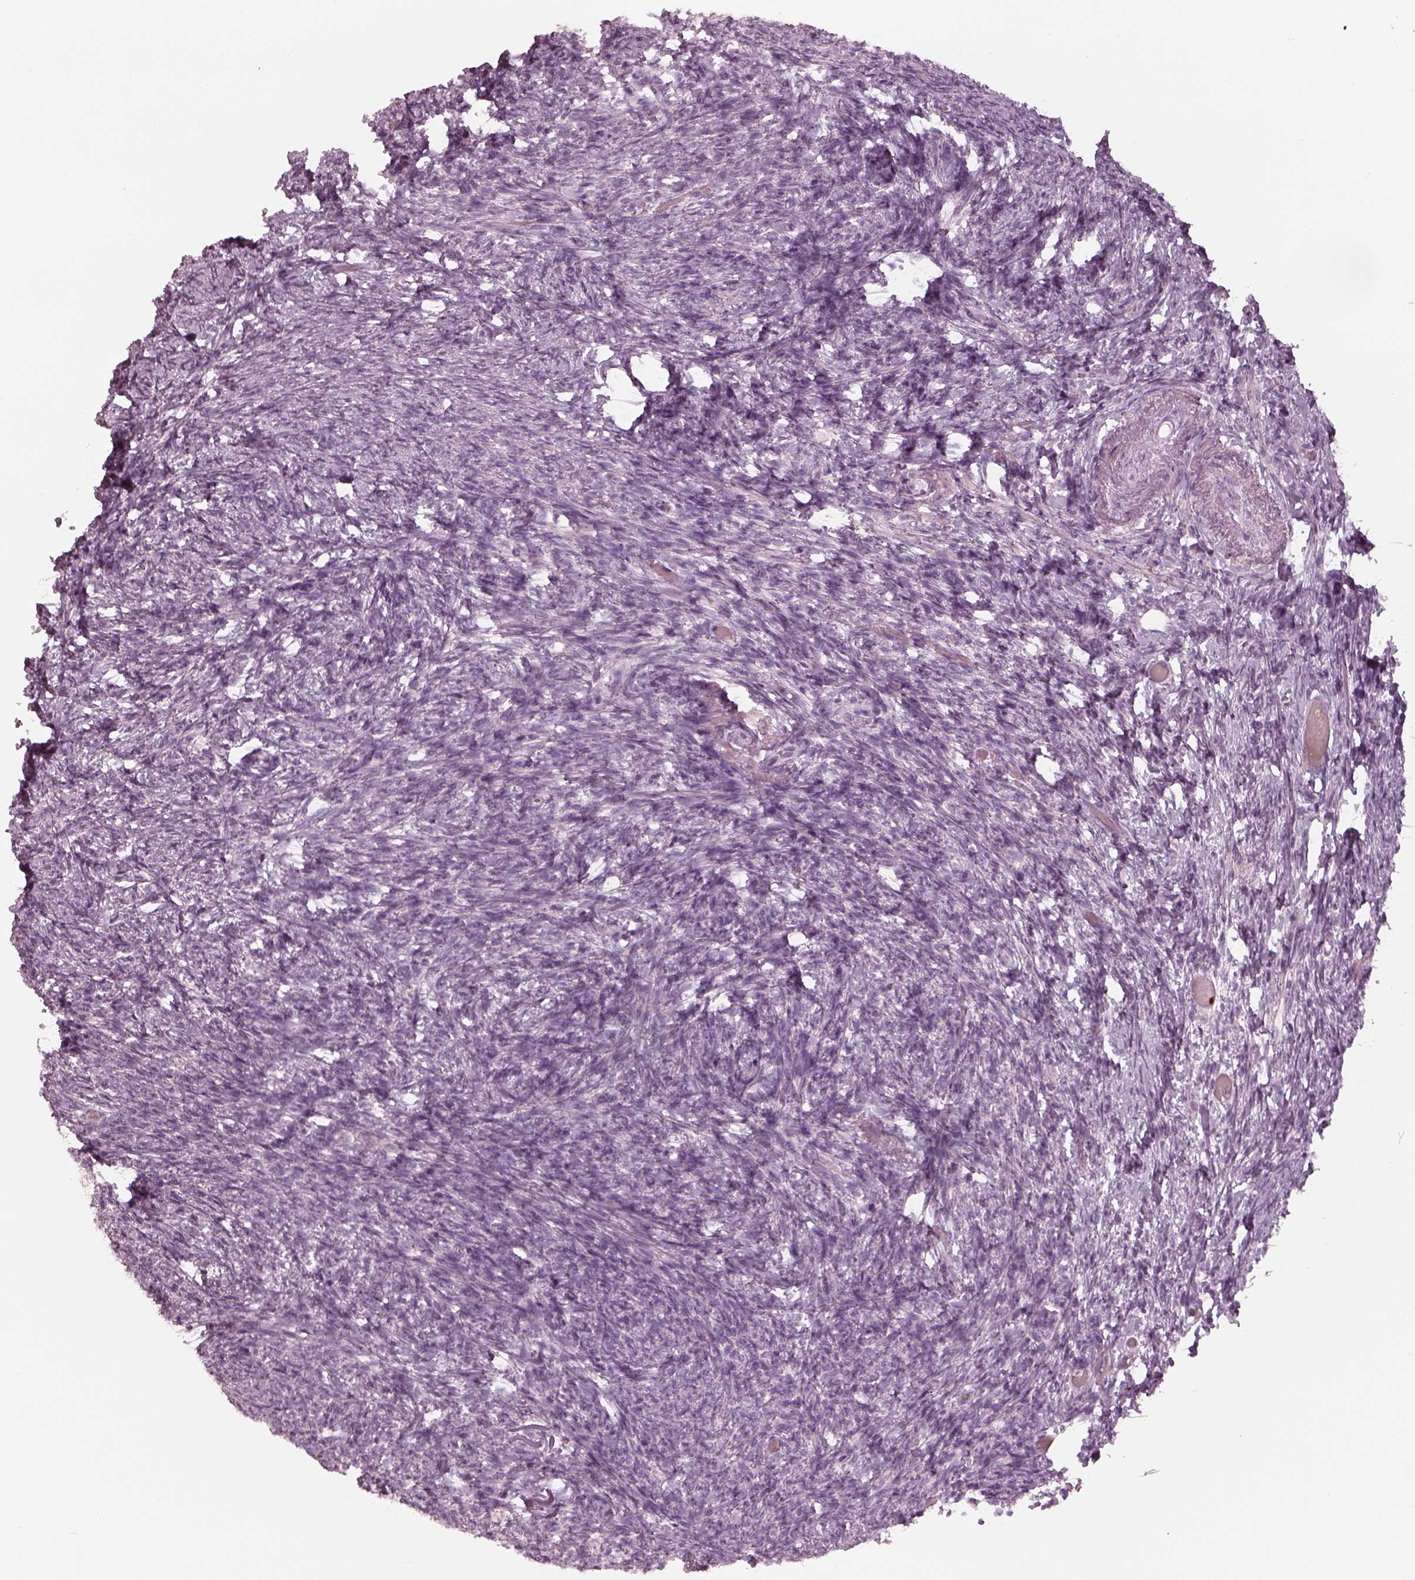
{"staining": {"intensity": "negative", "quantity": "none", "location": "none"}, "tissue": "ovary", "cell_type": "Follicle cells", "image_type": "normal", "snomed": [{"axis": "morphology", "description": "Normal tissue, NOS"}, {"axis": "topography", "description": "Ovary"}], "caption": "Immunohistochemistry photomicrograph of unremarkable ovary stained for a protein (brown), which exhibits no expression in follicle cells.", "gene": "SPATA6L", "patient": {"sex": "female", "age": 72}}